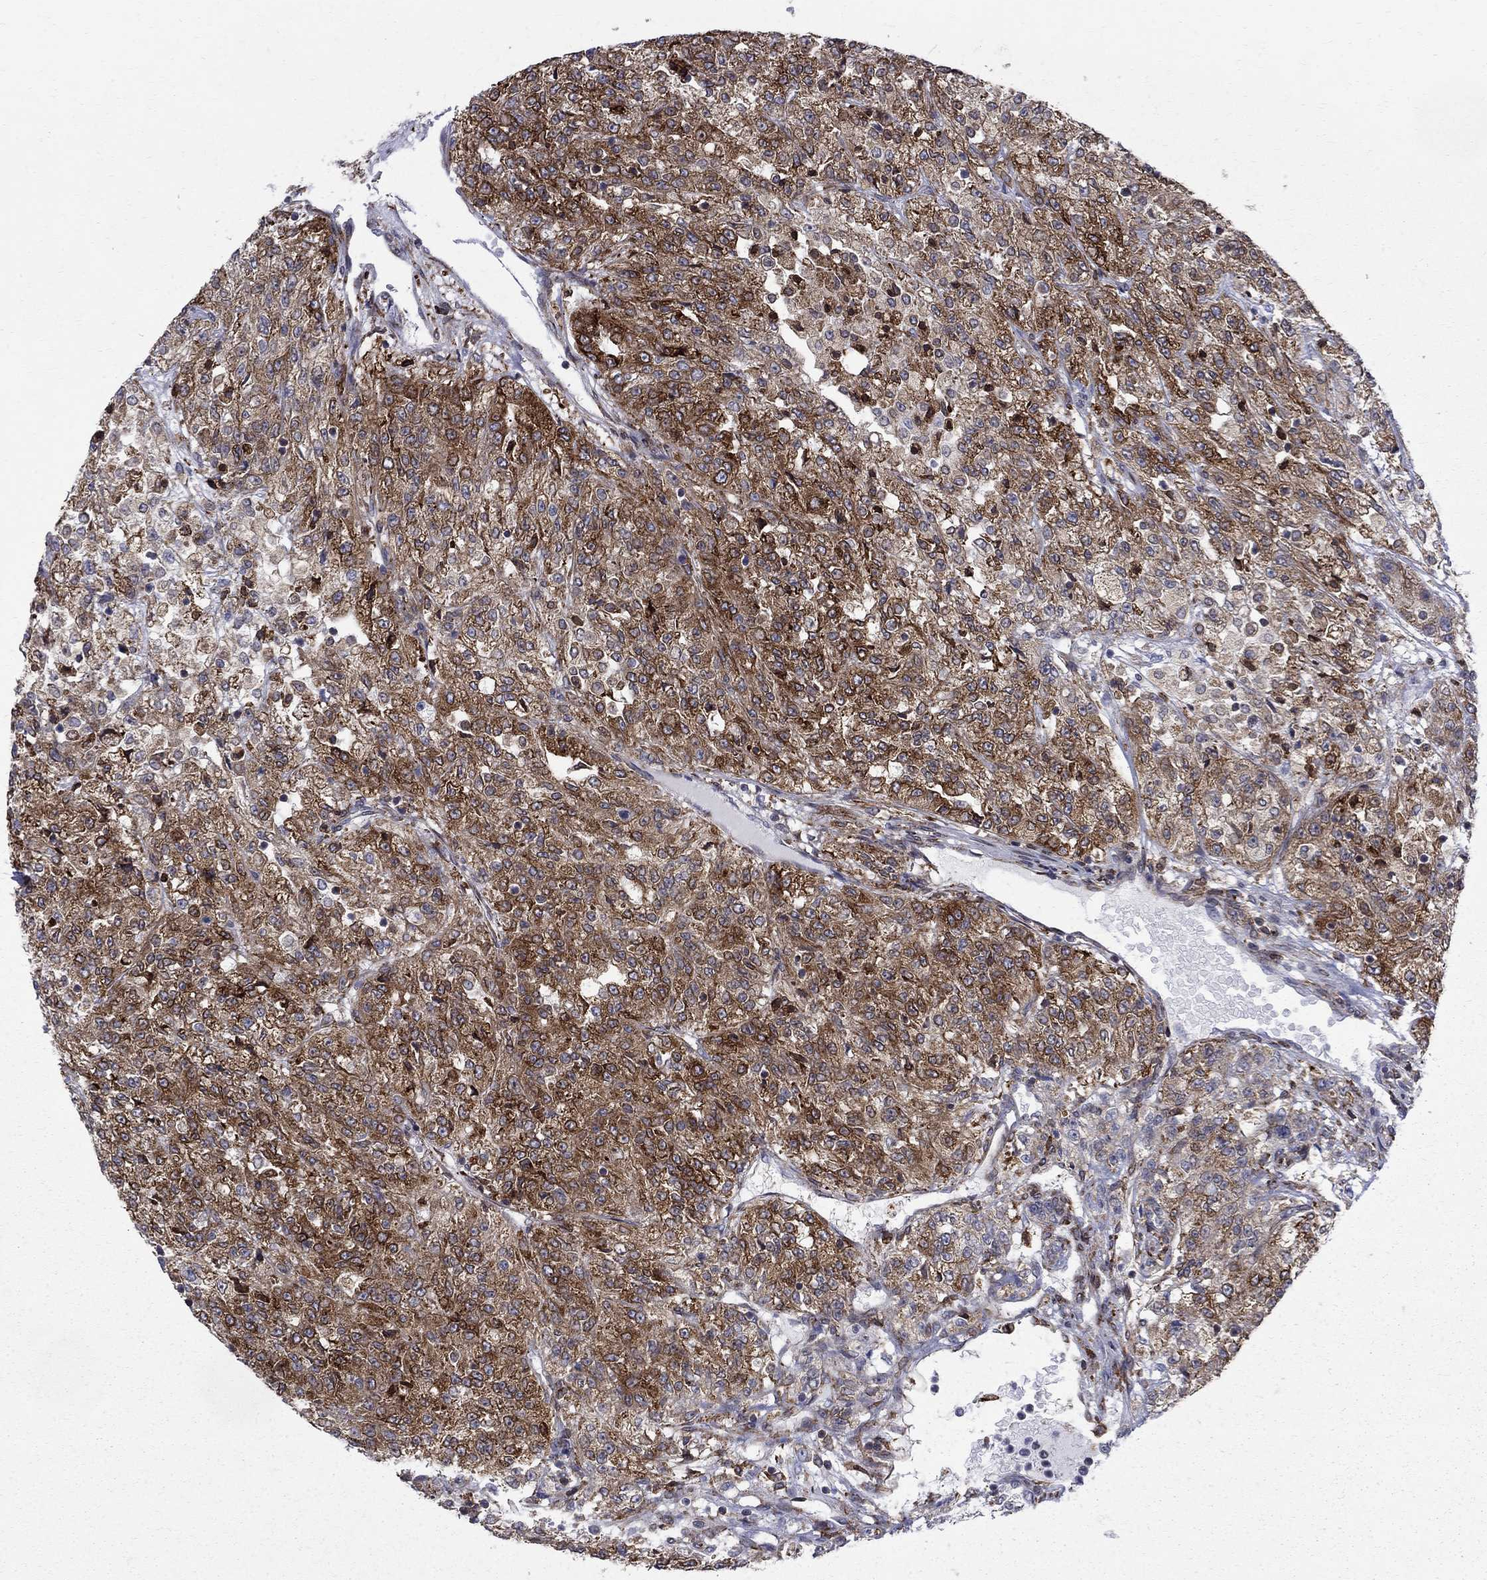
{"staining": {"intensity": "strong", "quantity": "25%-75%", "location": "cytoplasmic/membranous,nuclear"}, "tissue": "renal cancer", "cell_type": "Tumor cells", "image_type": "cancer", "snomed": [{"axis": "morphology", "description": "Adenocarcinoma, NOS"}, {"axis": "topography", "description": "Kidney"}], "caption": "Renal cancer tissue demonstrates strong cytoplasmic/membranous and nuclear positivity in approximately 25%-75% of tumor cells, visualized by immunohistochemistry.", "gene": "CAB39L", "patient": {"sex": "female", "age": 63}}